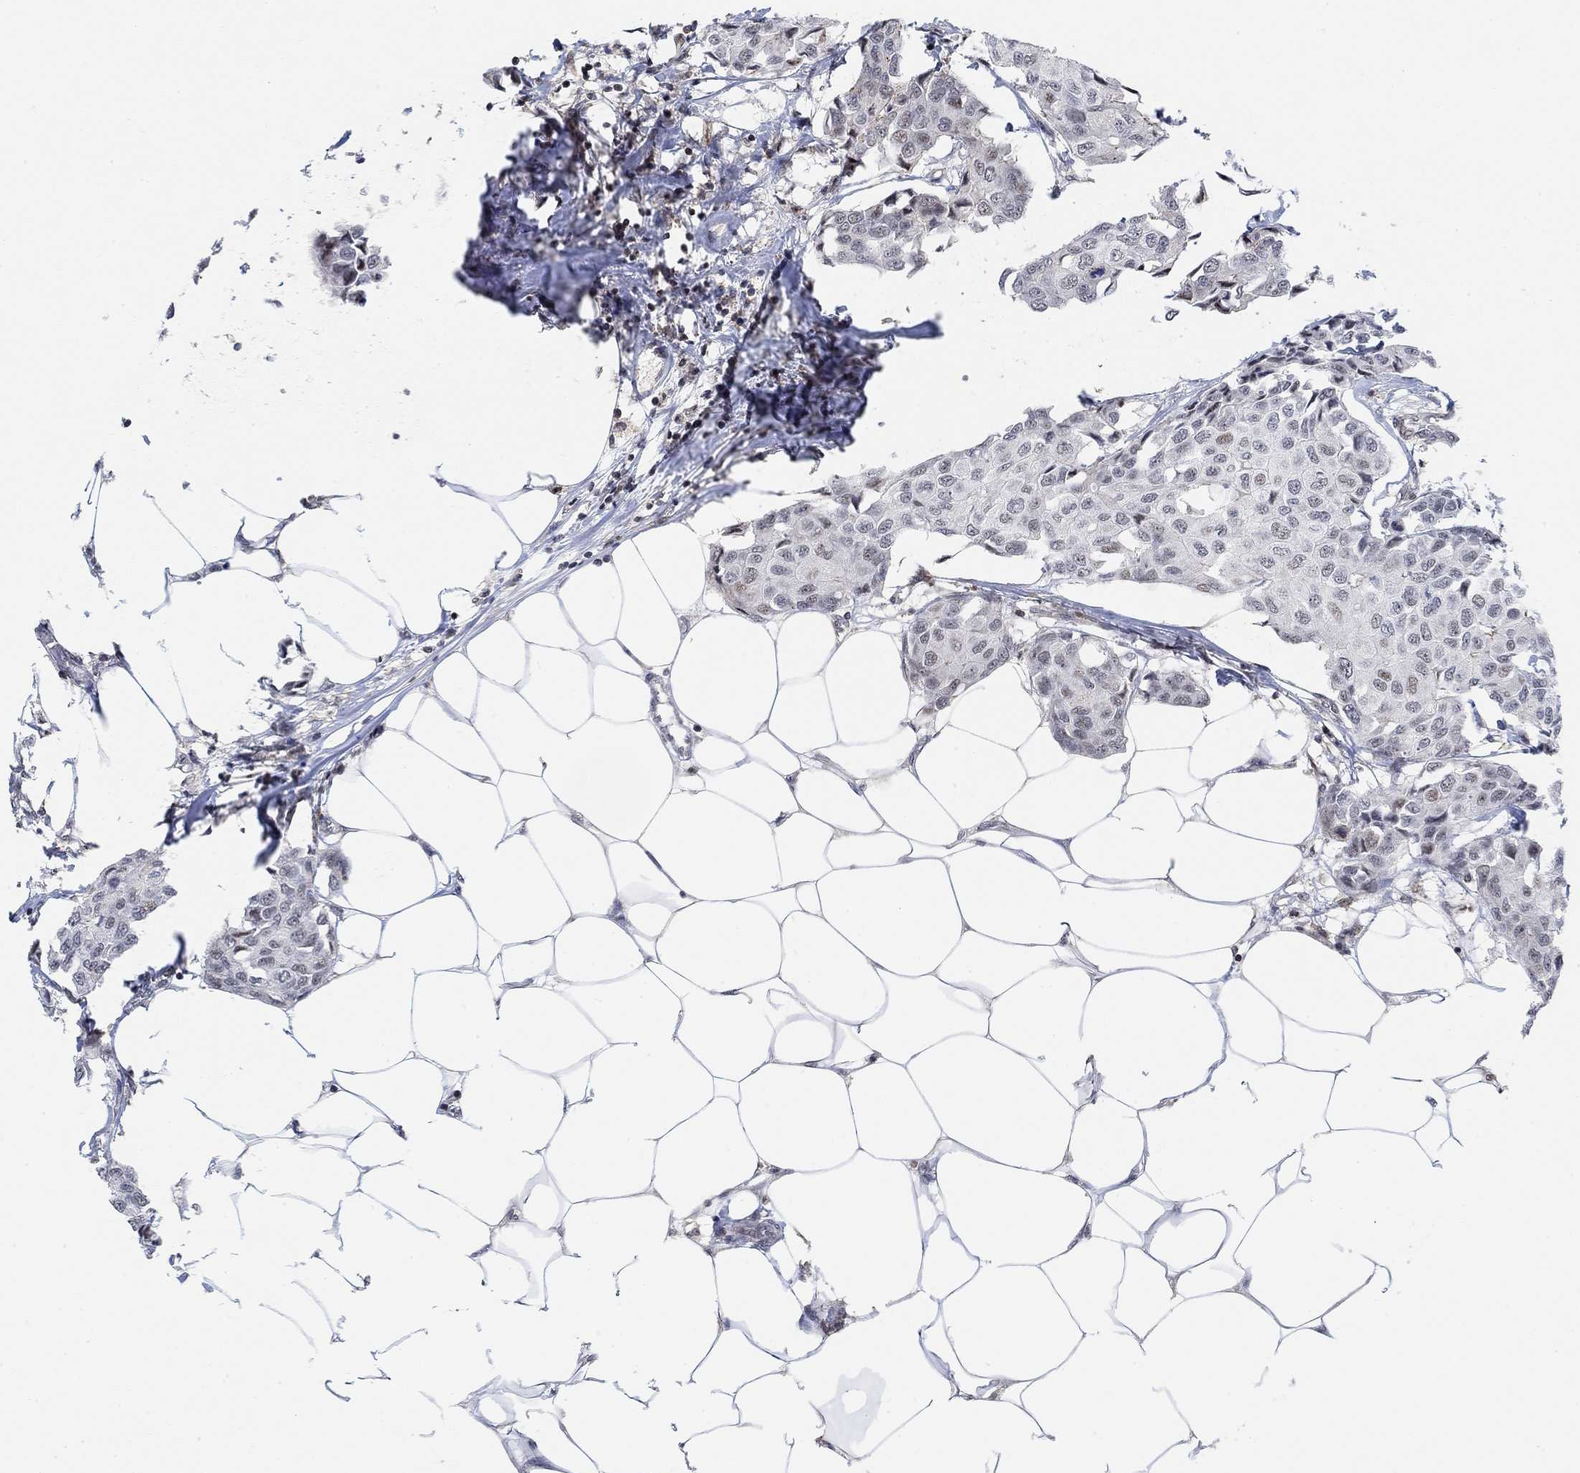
{"staining": {"intensity": "negative", "quantity": "none", "location": "none"}, "tissue": "breast cancer", "cell_type": "Tumor cells", "image_type": "cancer", "snomed": [{"axis": "morphology", "description": "Duct carcinoma"}, {"axis": "topography", "description": "Breast"}], "caption": "Immunohistochemistry of human breast cancer (infiltrating ductal carcinoma) demonstrates no positivity in tumor cells. (Stains: DAB immunohistochemistry with hematoxylin counter stain, Microscopy: brightfield microscopy at high magnification).", "gene": "PWWP2B", "patient": {"sex": "female", "age": 80}}